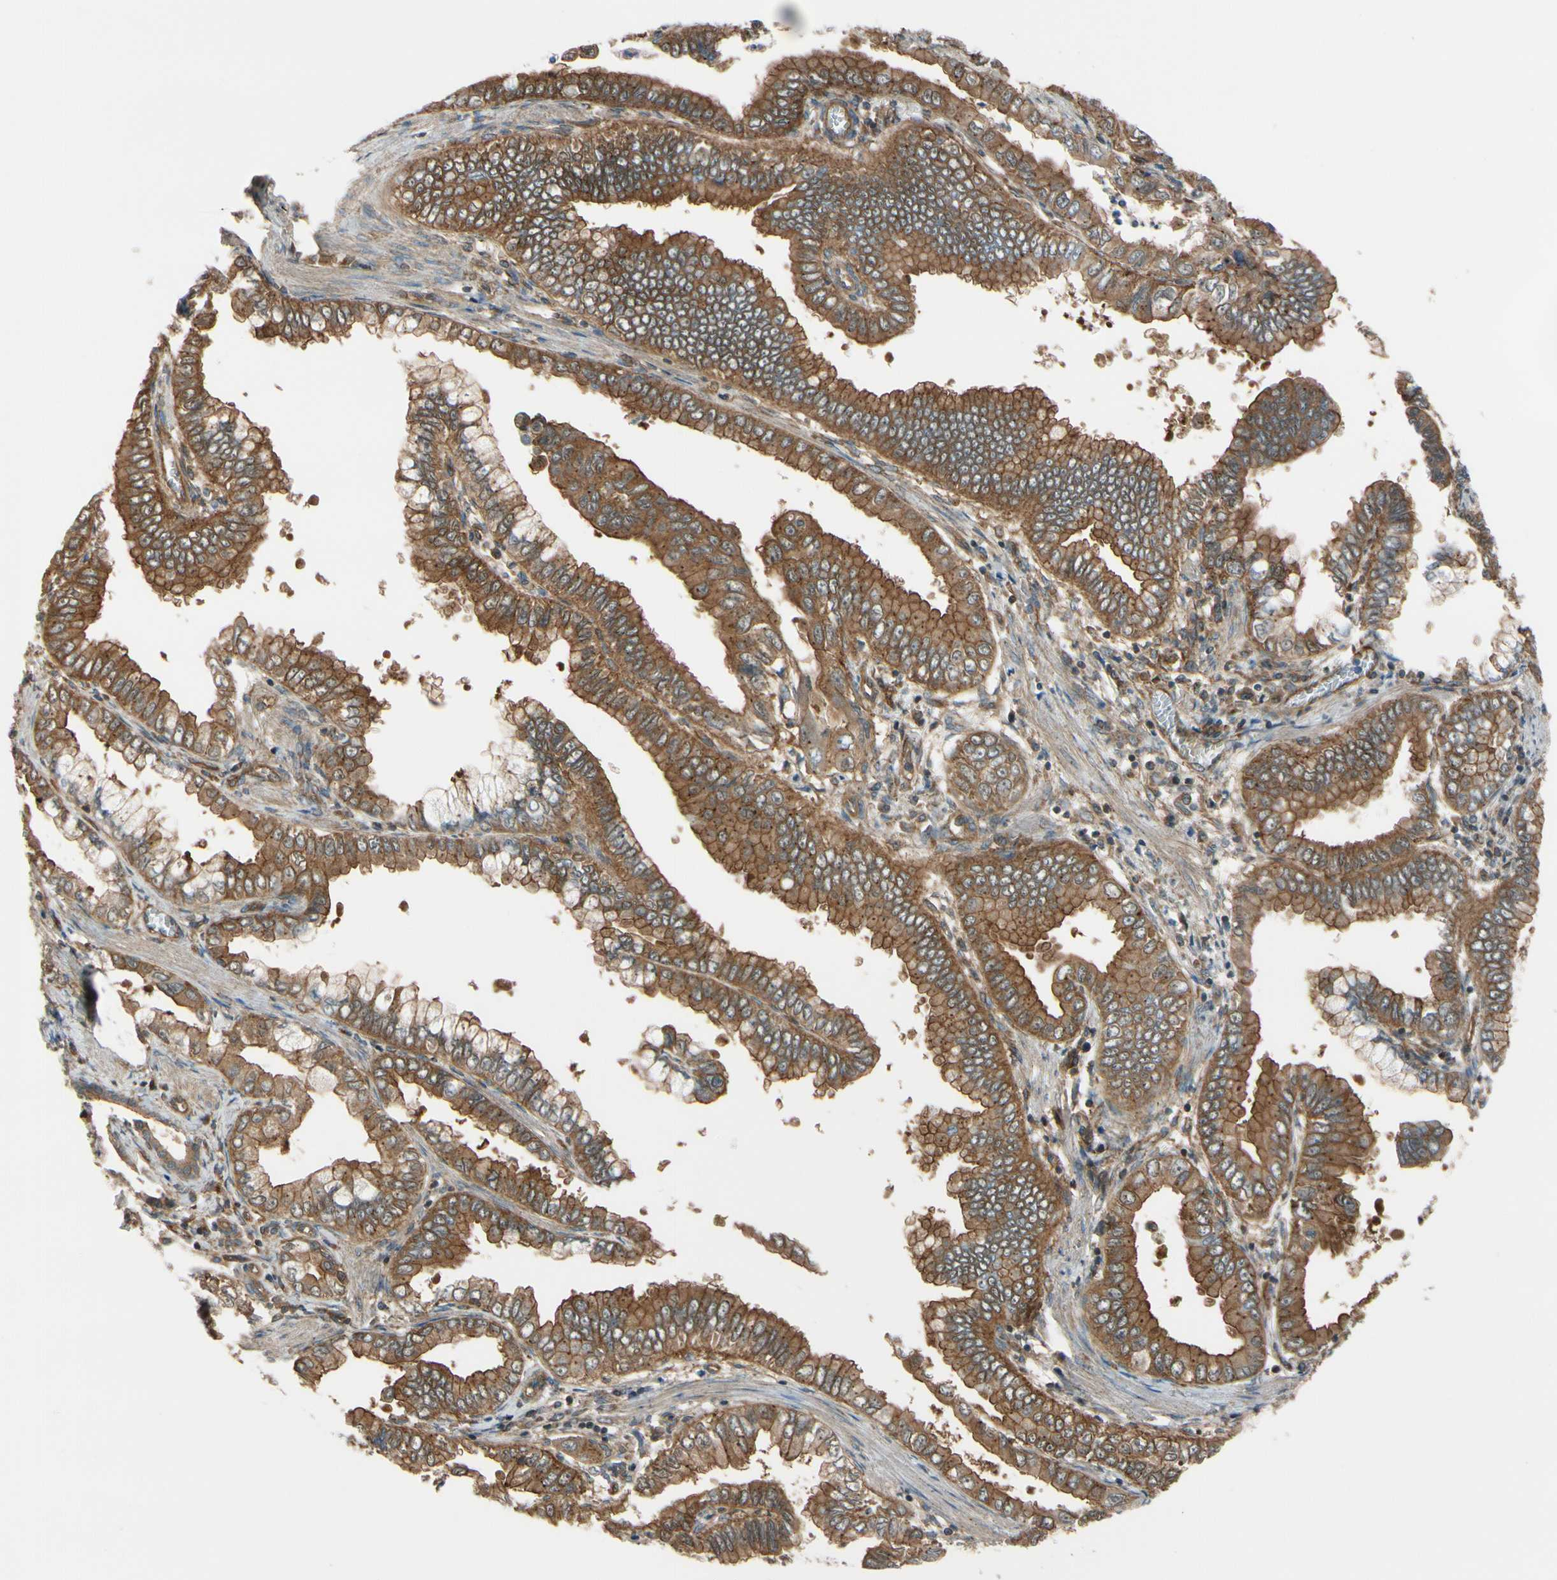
{"staining": {"intensity": "moderate", "quantity": ">75%", "location": "cytoplasmic/membranous"}, "tissue": "pancreatic cancer", "cell_type": "Tumor cells", "image_type": "cancer", "snomed": [{"axis": "morphology", "description": "Normal tissue, NOS"}, {"axis": "topography", "description": "Lymph node"}], "caption": "About >75% of tumor cells in human pancreatic cancer display moderate cytoplasmic/membranous protein positivity as visualized by brown immunohistochemical staining.", "gene": "EPS15", "patient": {"sex": "male", "age": 50}}